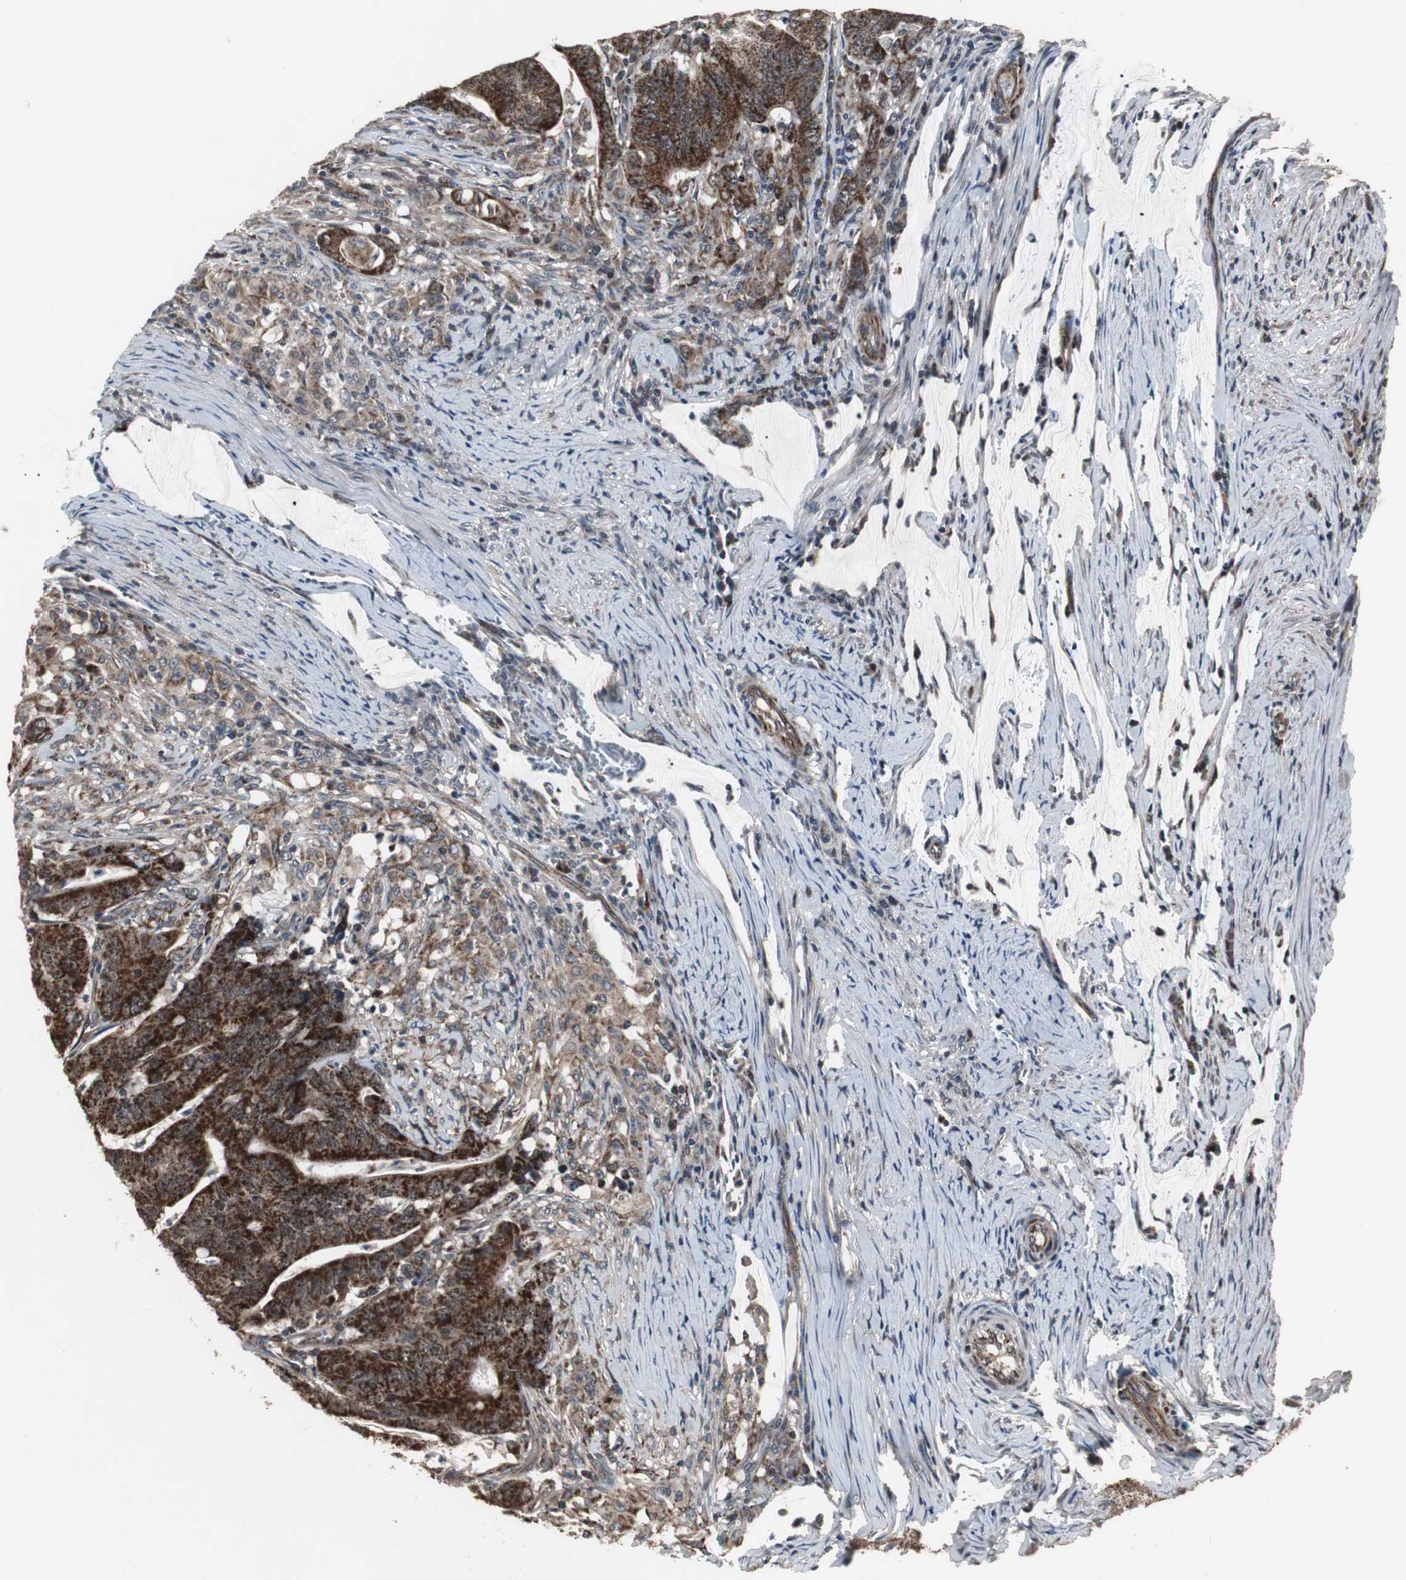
{"staining": {"intensity": "strong", "quantity": ">75%", "location": "cytoplasmic/membranous"}, "tissue": "colorectal cancer", "cell_type": "Tumor cells", "image_type": "cancer", "snomed": [{"axis": "morphology", "description": "Adenocarcinoma, NOS"}, {"axis": "topography", "description": "Colon"}], "caption": "The histopathology image exhibits immunohistochemical staining of adenocarcinoma (colorectal). There is strong cytoplasmic/membranous expression is present in approximately >75% of tumor cells.", "gene": "MRPL40", "patient": {"sex": "male", "age": 65}}